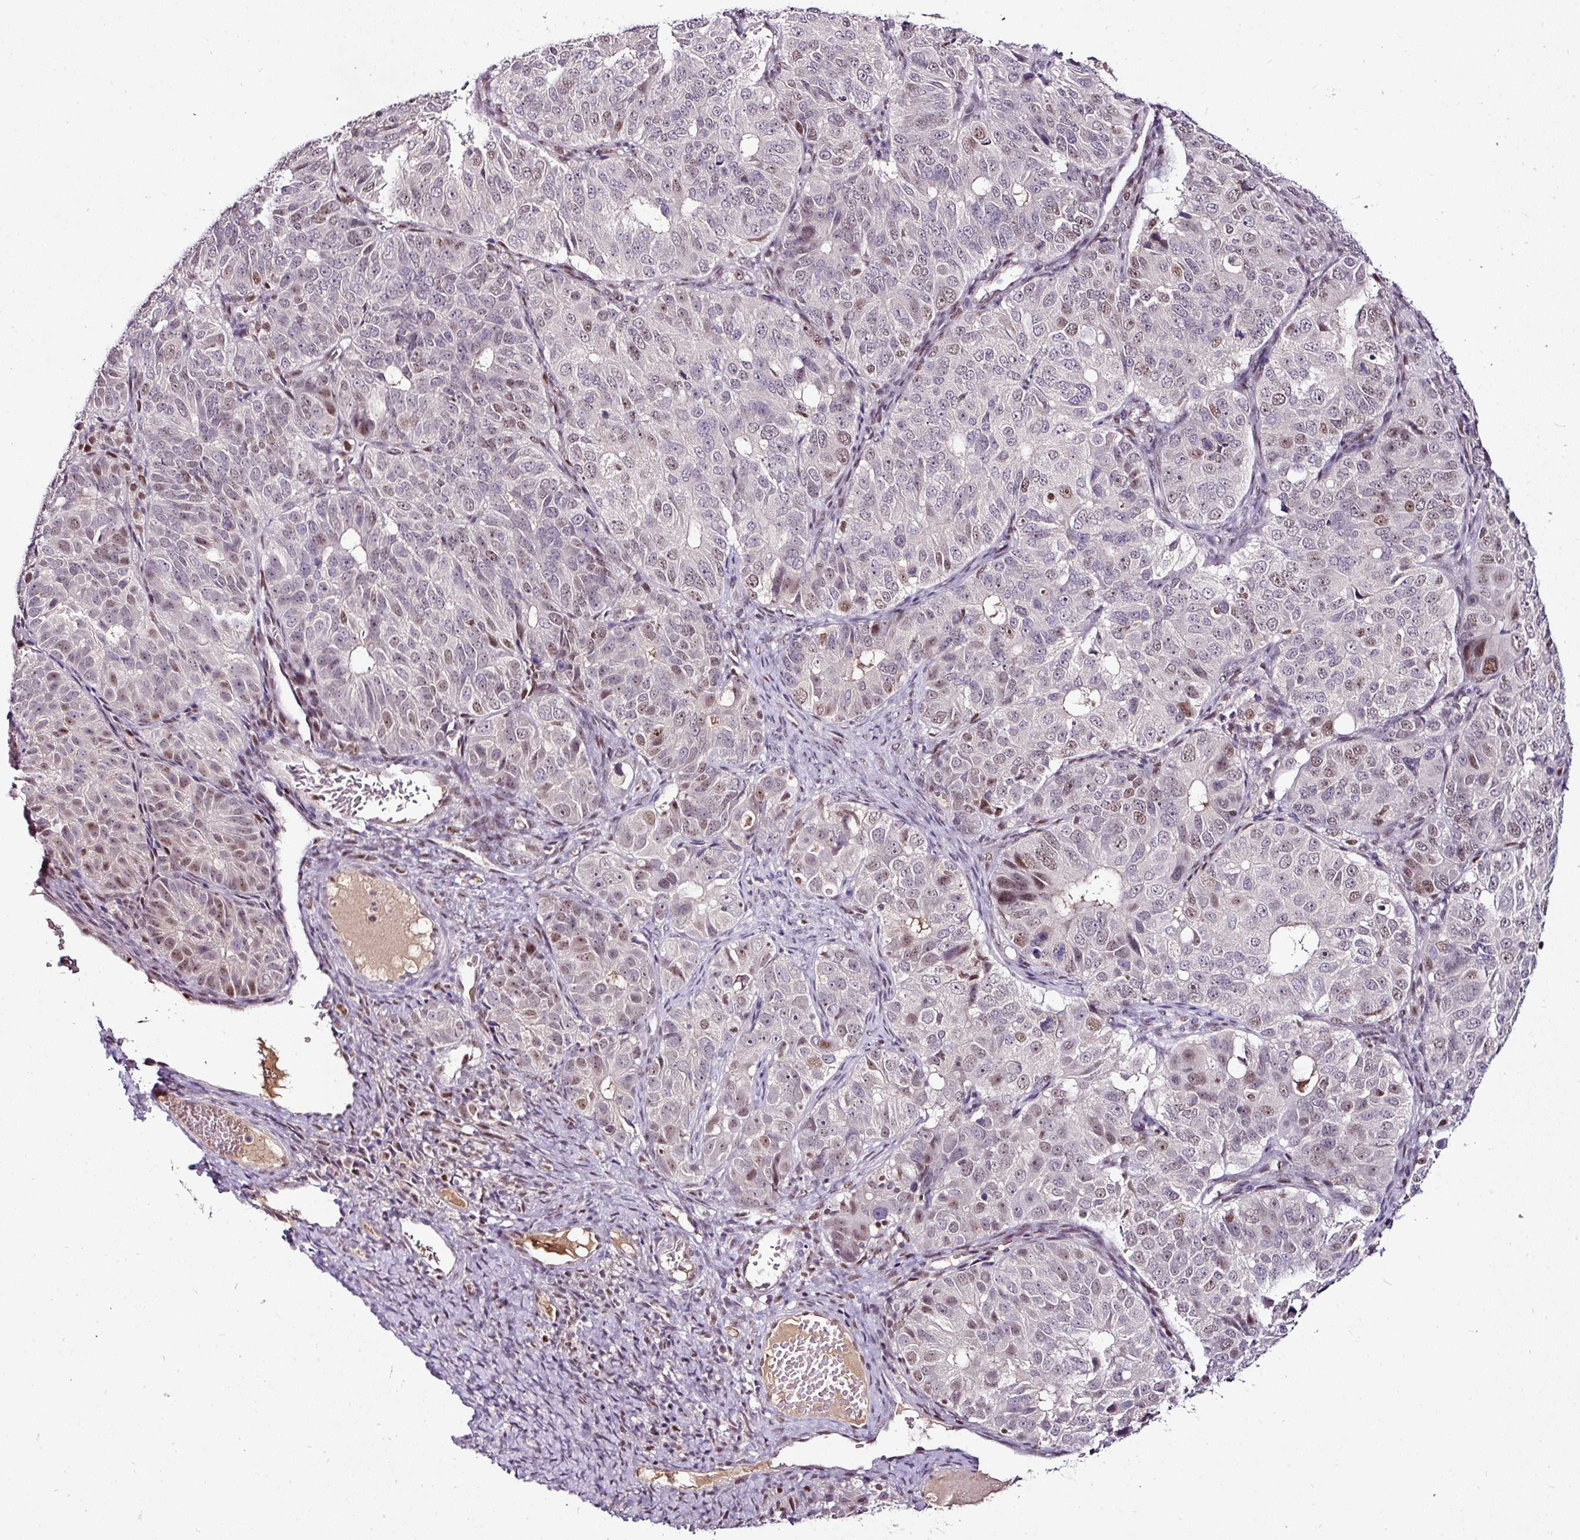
{"staining": {"intensity": "weak", "quantity": "<25%", "location": "nuclear"}, "tissue": "ovarian cancer", "cell_type": "Tumor cells", "image_type": "cancer", "snomed": [{"axis": "morphology", "description": "Carcinoma, endometroid"}, {"axis": "topography", "description": "Ovary"}], "caption": "Immunohistochemistry (IHC) of ovarian cancer shows no expression in tumor cells. Brightfield microscopy of IHC stained with DAB (brown) and hematoxylin (blue), captured at high magnification.", "gene": "KLF16", "patient": {"sex": "female", "age": 51}}